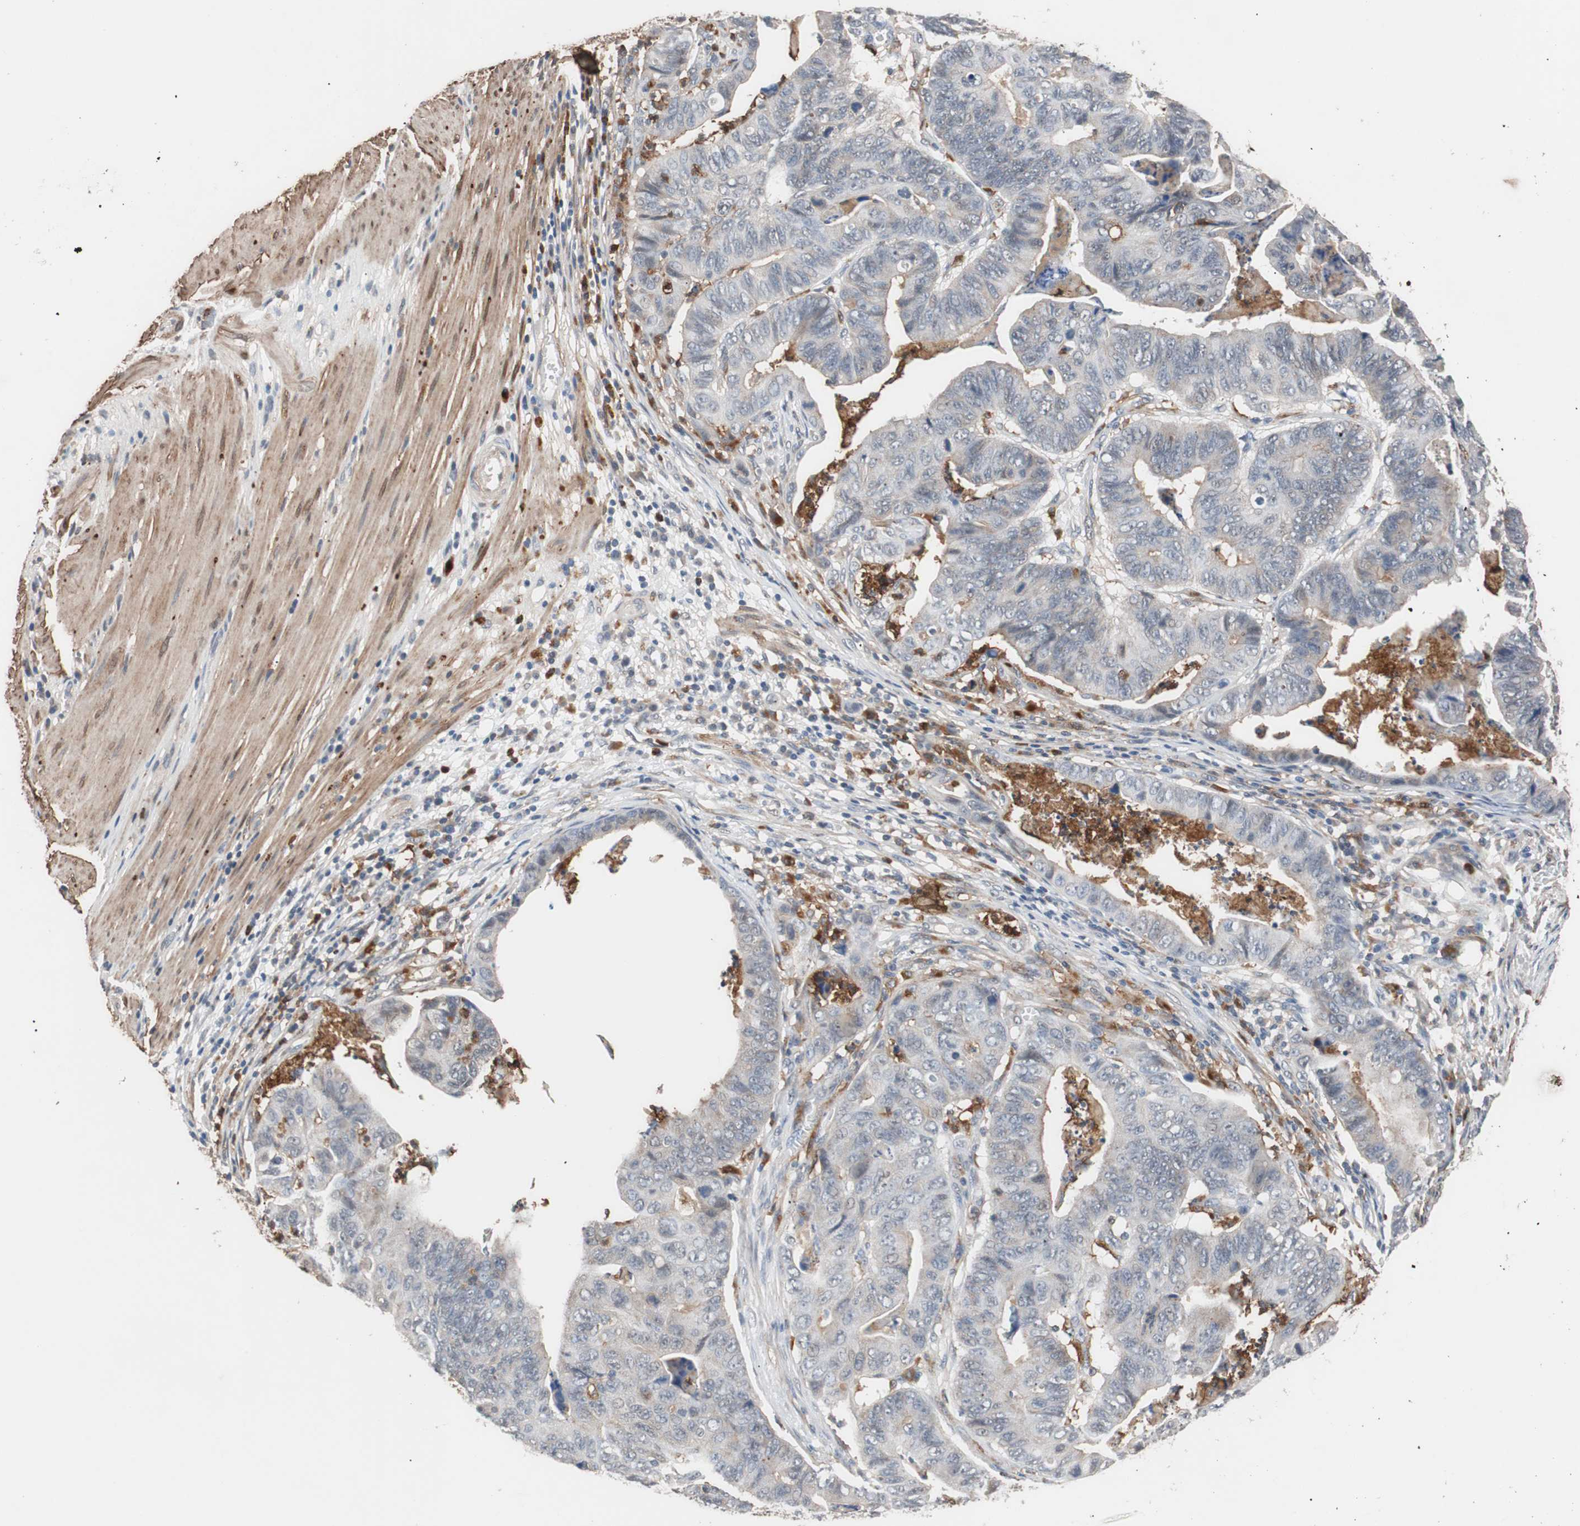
{"staining": {"intensity": "weak", "quantity": "<25%", "location": "cytoplasmic/membranous"}, "tissue": "stomach cancer", "cell_type": "Tumor cells", "image_type": "cancer", "snomed": [{"axis": "morphology", "description": "Adenocarcinoma, NOS"}, {"axis": "topography", "description": "Stomach, lower"}], "caption": "Protein analysis of stomach adenocarcinoma shows no significant staining in tumor cells.", "gene": "LITAF", "patient": {"sex": "male", "age": 77}}